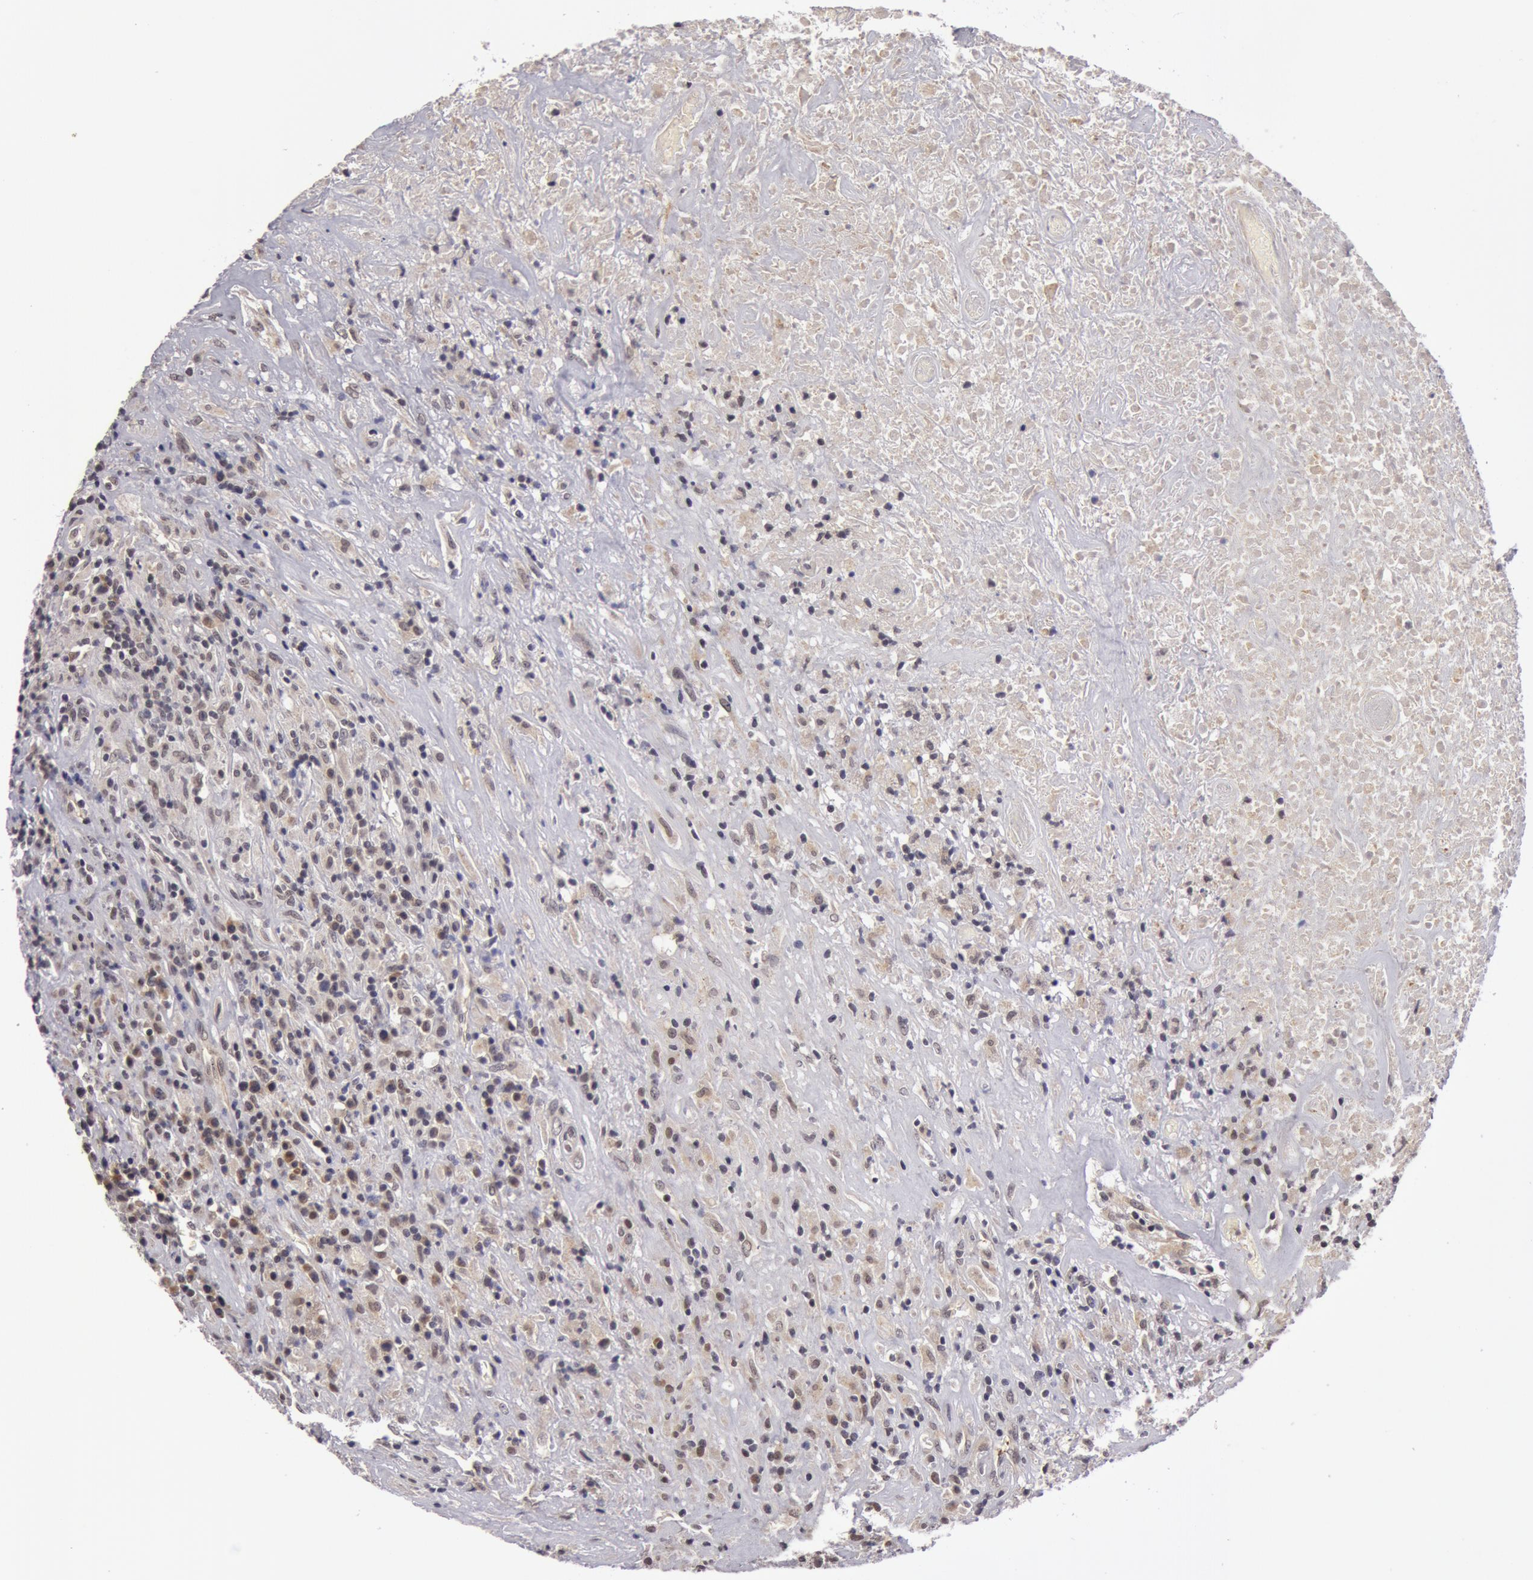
{"staining": {"intensity": "negative", "quantity": "none", "location": "none"}, "tissue": "lymphoma", "cell_type": "Tumor cells", "image_type": "cancer", "snomed": [{"axis": "morphology", "description": "Hodgkin's disease, NOS"}, {"axis": "topography", "description": "Lymph node"}], "caption": "A micrograph of human Hodgkin's disease is negative for staining in tumor cells.", "gene": "SYTL4", "patient": {"sex": "male", "age": 46}}